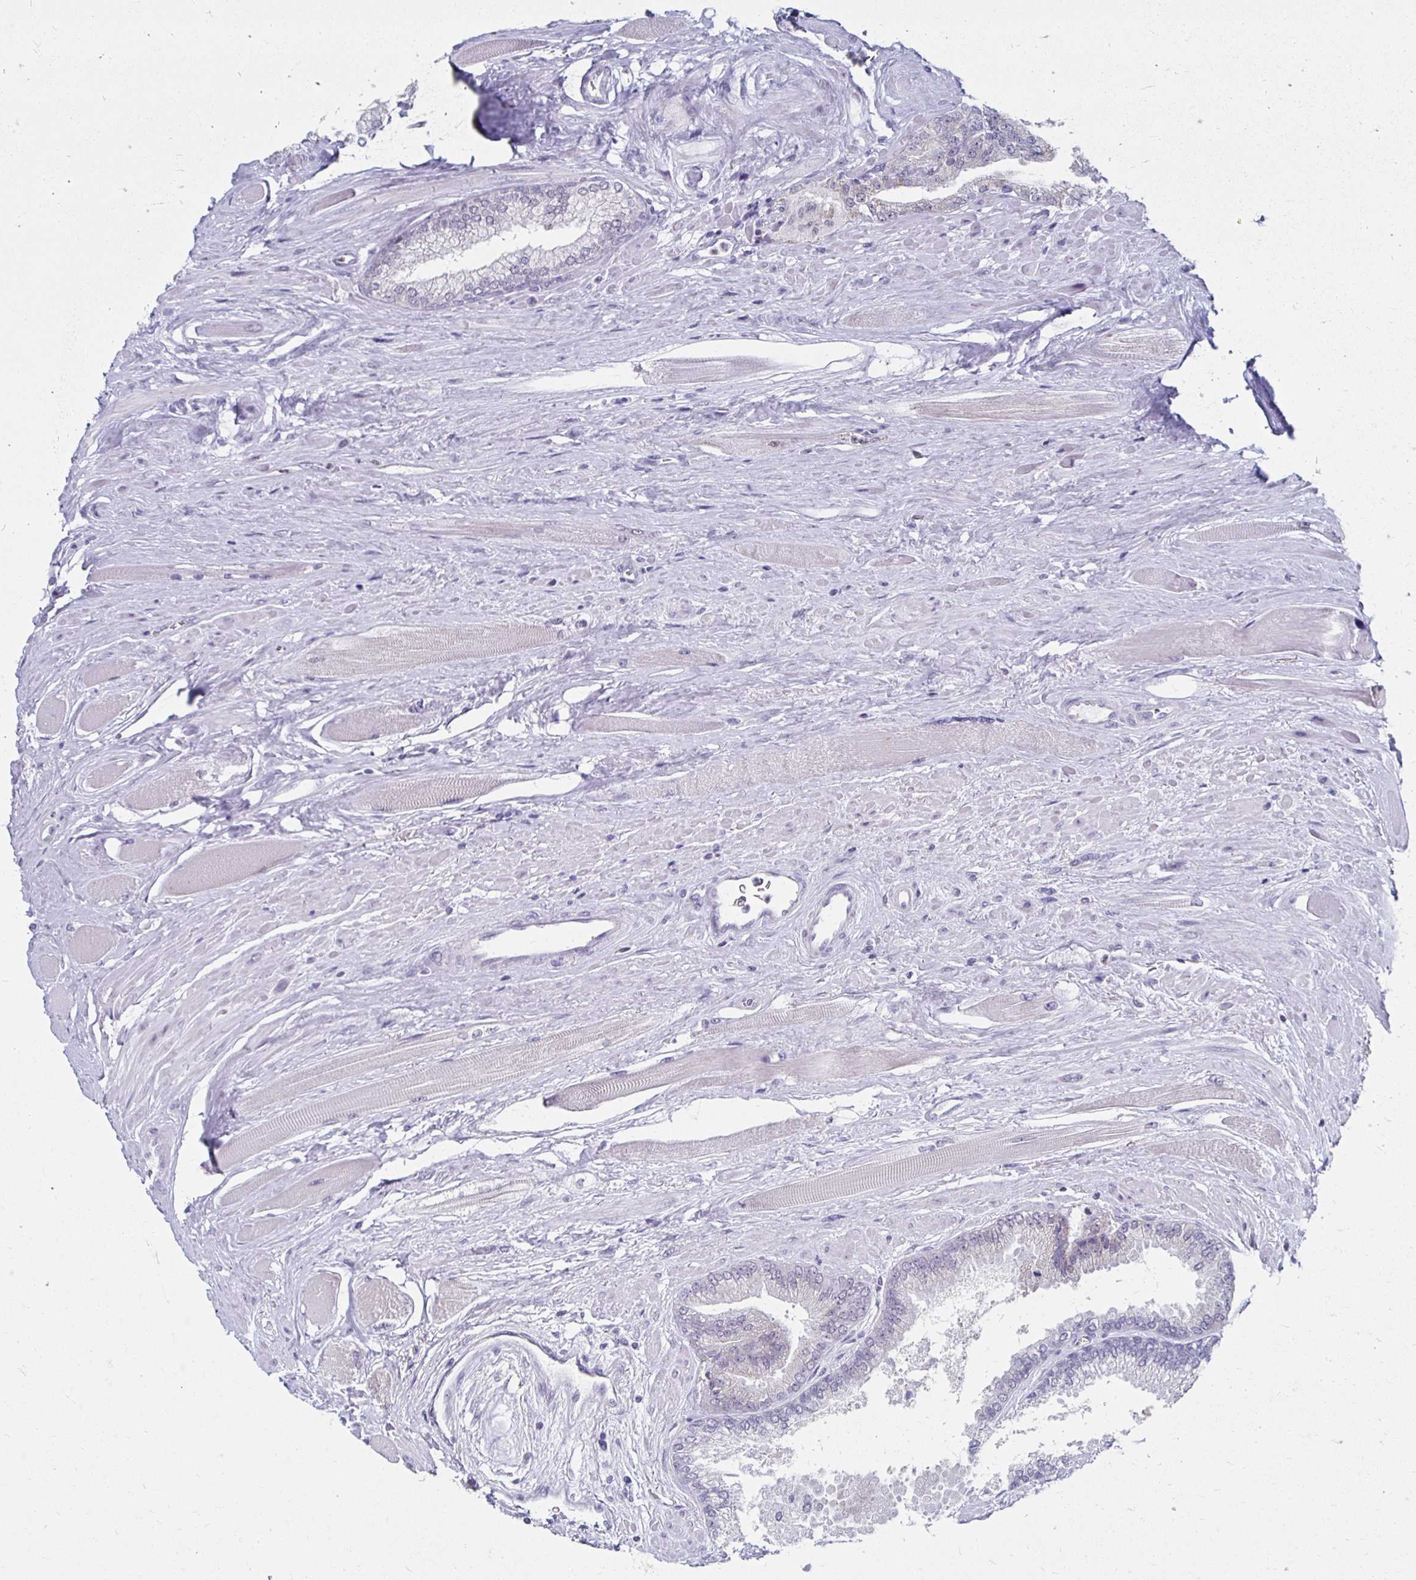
{"staining": {"intensity": "negative", "quantity": "none", "location": "none"}, "tissue": "prostate cancer", "cell_type": "Tumor cells", "image_type": "cancer", "snomed": [{"axis": "morphology", "description": "Adenocarcinoma, Low grade"}, {"axis": "topography", "description": "Prostate"}], "caption": "Prostate cancer (low-grade adenocarcinoma) was stained to show a protein in brown. There is no significant positivity in tumor cells. (Stains: DAB (3,3'-diaminobenzidine) immunohistochemistry with hematoxylin counter stain, Microscopy: brightfield microscopy at high magnification).", "gene": "NOCT", "patient": {"sex": "male", "age": 67}}